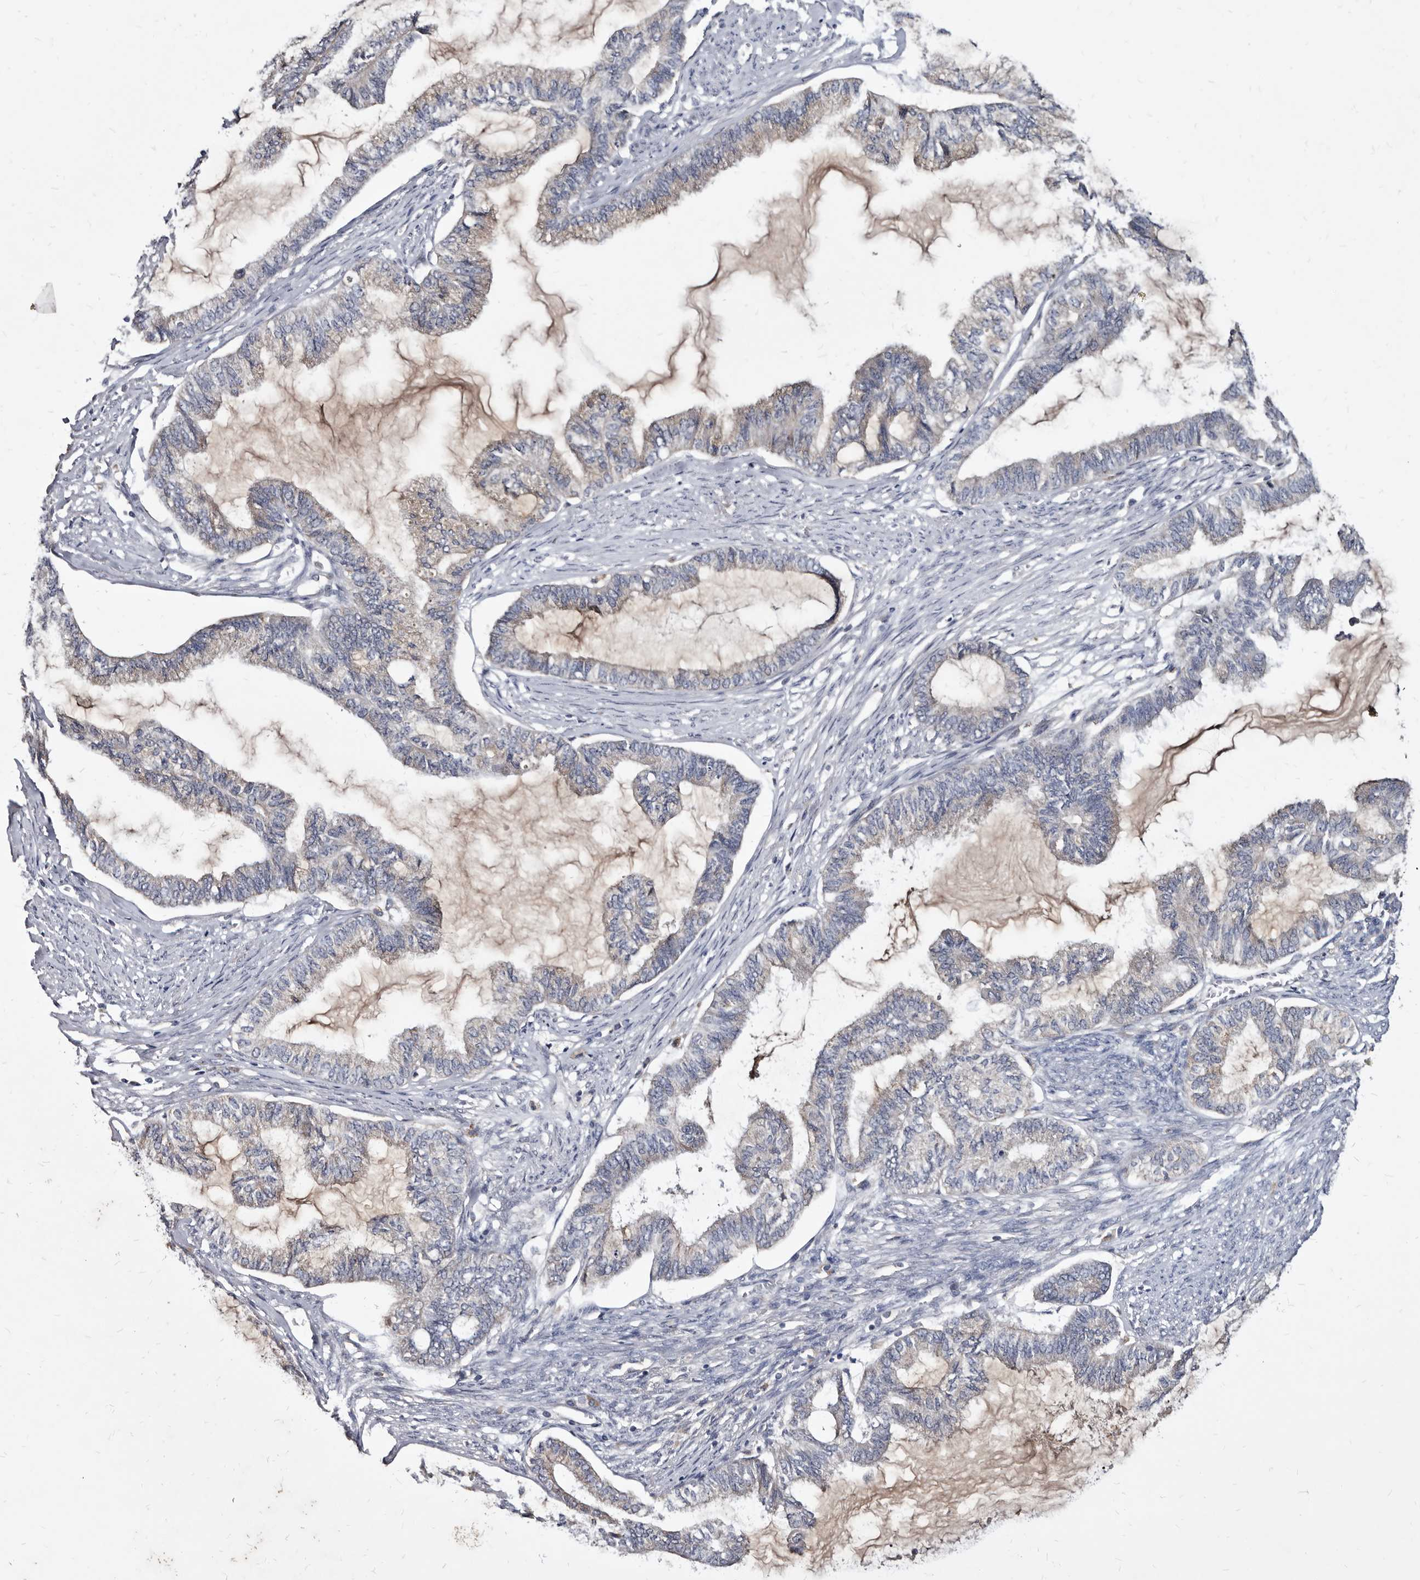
{"staining": {"intensity": "negative", "quantity": "none", "location": "none"}, "tissue": "endometrial cancer", "cell_type": "Tumor cells", "image_type": "cancer", "snomed": [{"axis": "morphology", "description": "Adenocarcinoma, NOS"}, {"axis": "topography", "description": "Endometrium"}], "caption": "High magnification brightfield microscopy of endometrial cancer stained with DAB (3,3'-diaminobenzidine) (brown) and counterstained with hematoxylin (blue): tumor cells show no significant expression. Brightfield microscopy of immunohistochemistry (IHC) stained with DAB (brown) and hematoxylin (blue), captured at high magnification.", "gene": "SLC39A2", "patient": {"sex": "female", "age": 86}}